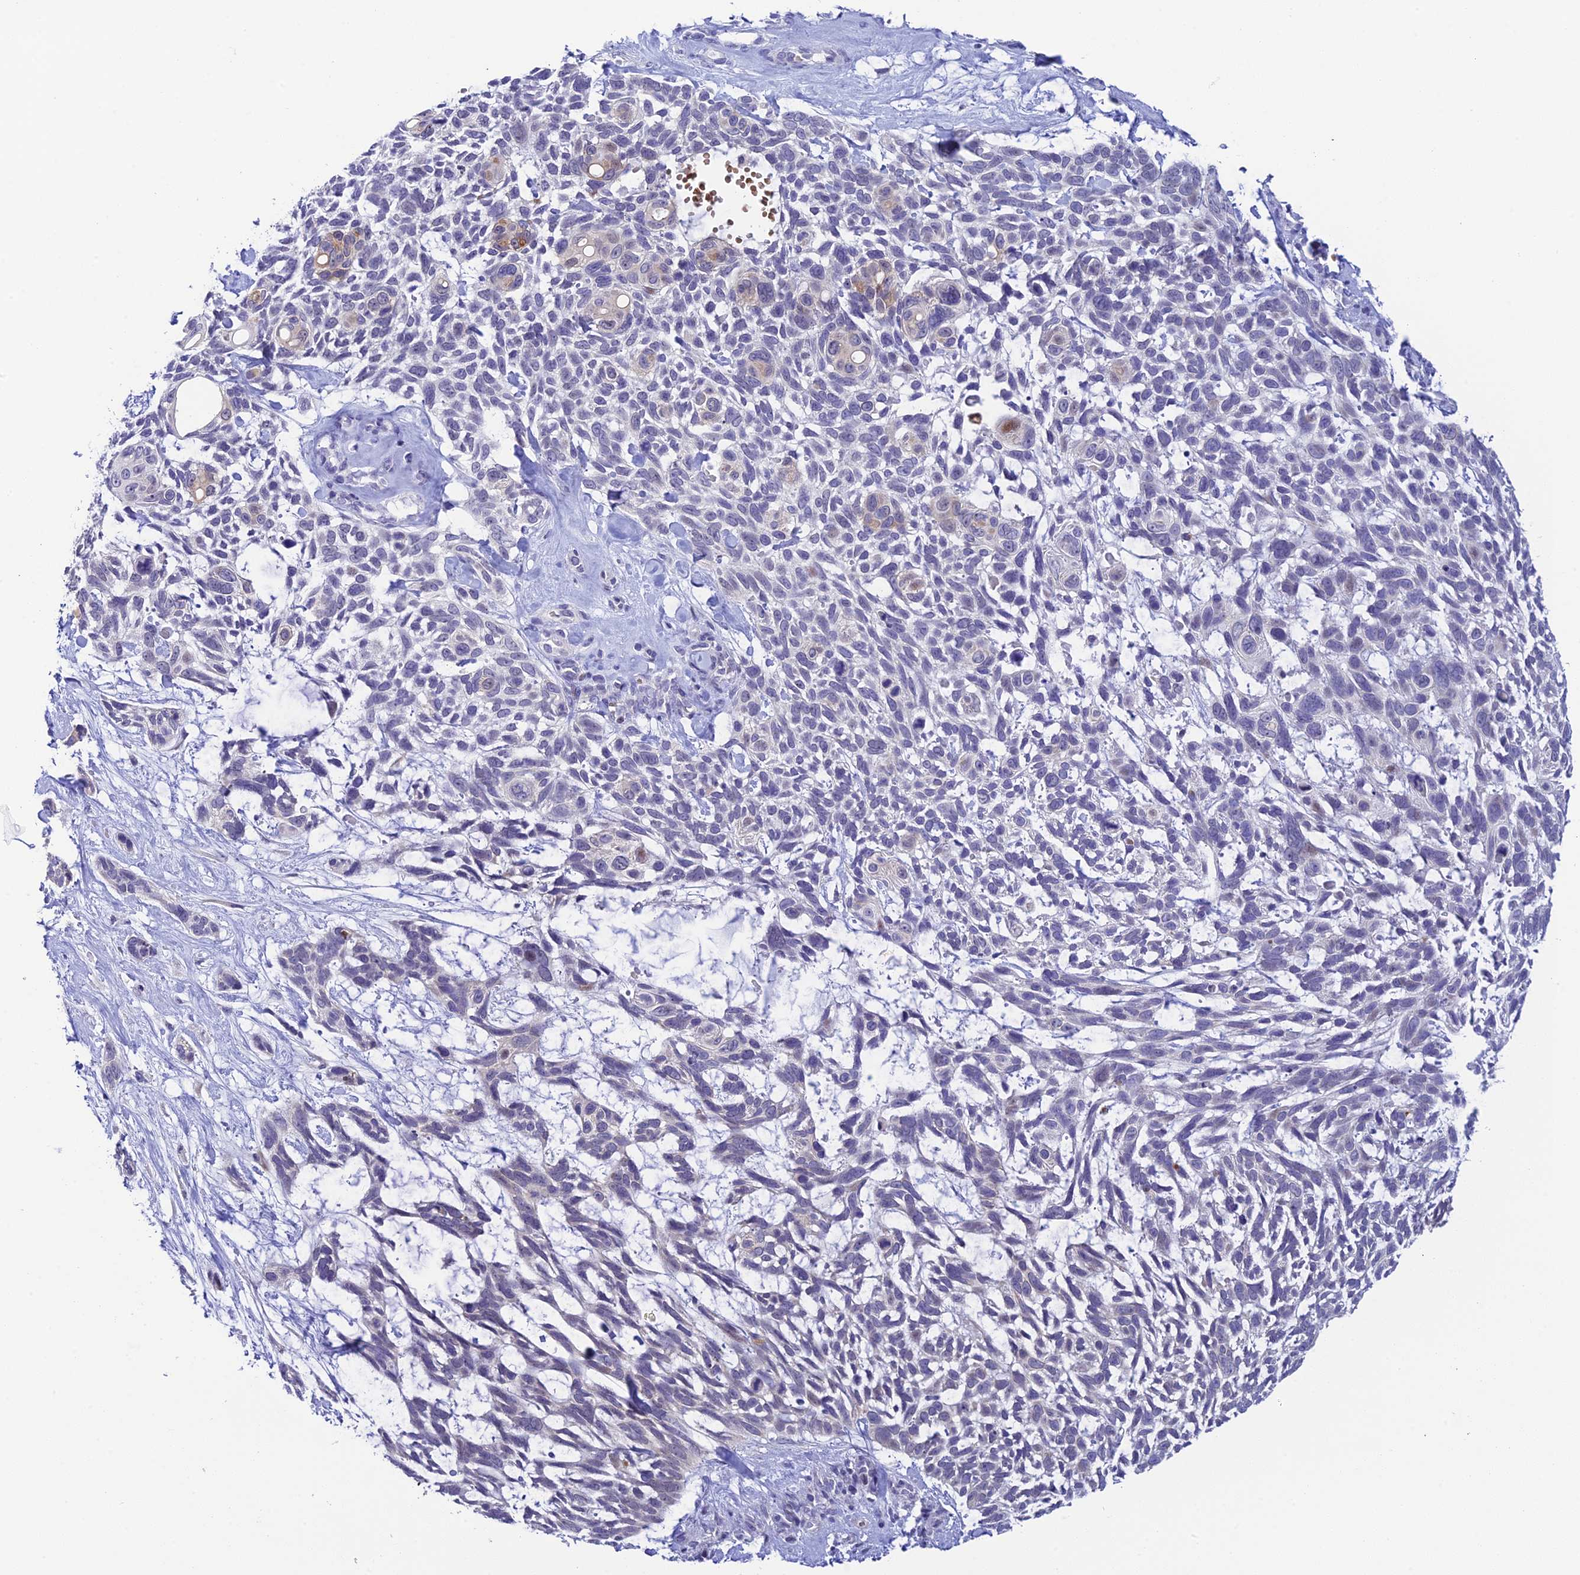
{"staining": {"intensity": "negative", "quantity": "none", "location": "none"}, "tissue": "skin cancer", "cell_type": "Tumor cells", "image_type": "cancer", "snomed": [{"axis": "morphology", "description": "Basal cell carcinoma"}, {"axis": "topography", "description": "Skin"}], "caption": "Skin cancer stained for a protein using IHC exhibits no expression tumor cells.", "gene": "RASGEF1B", "patient": {"sex": "male", "age": 88}}